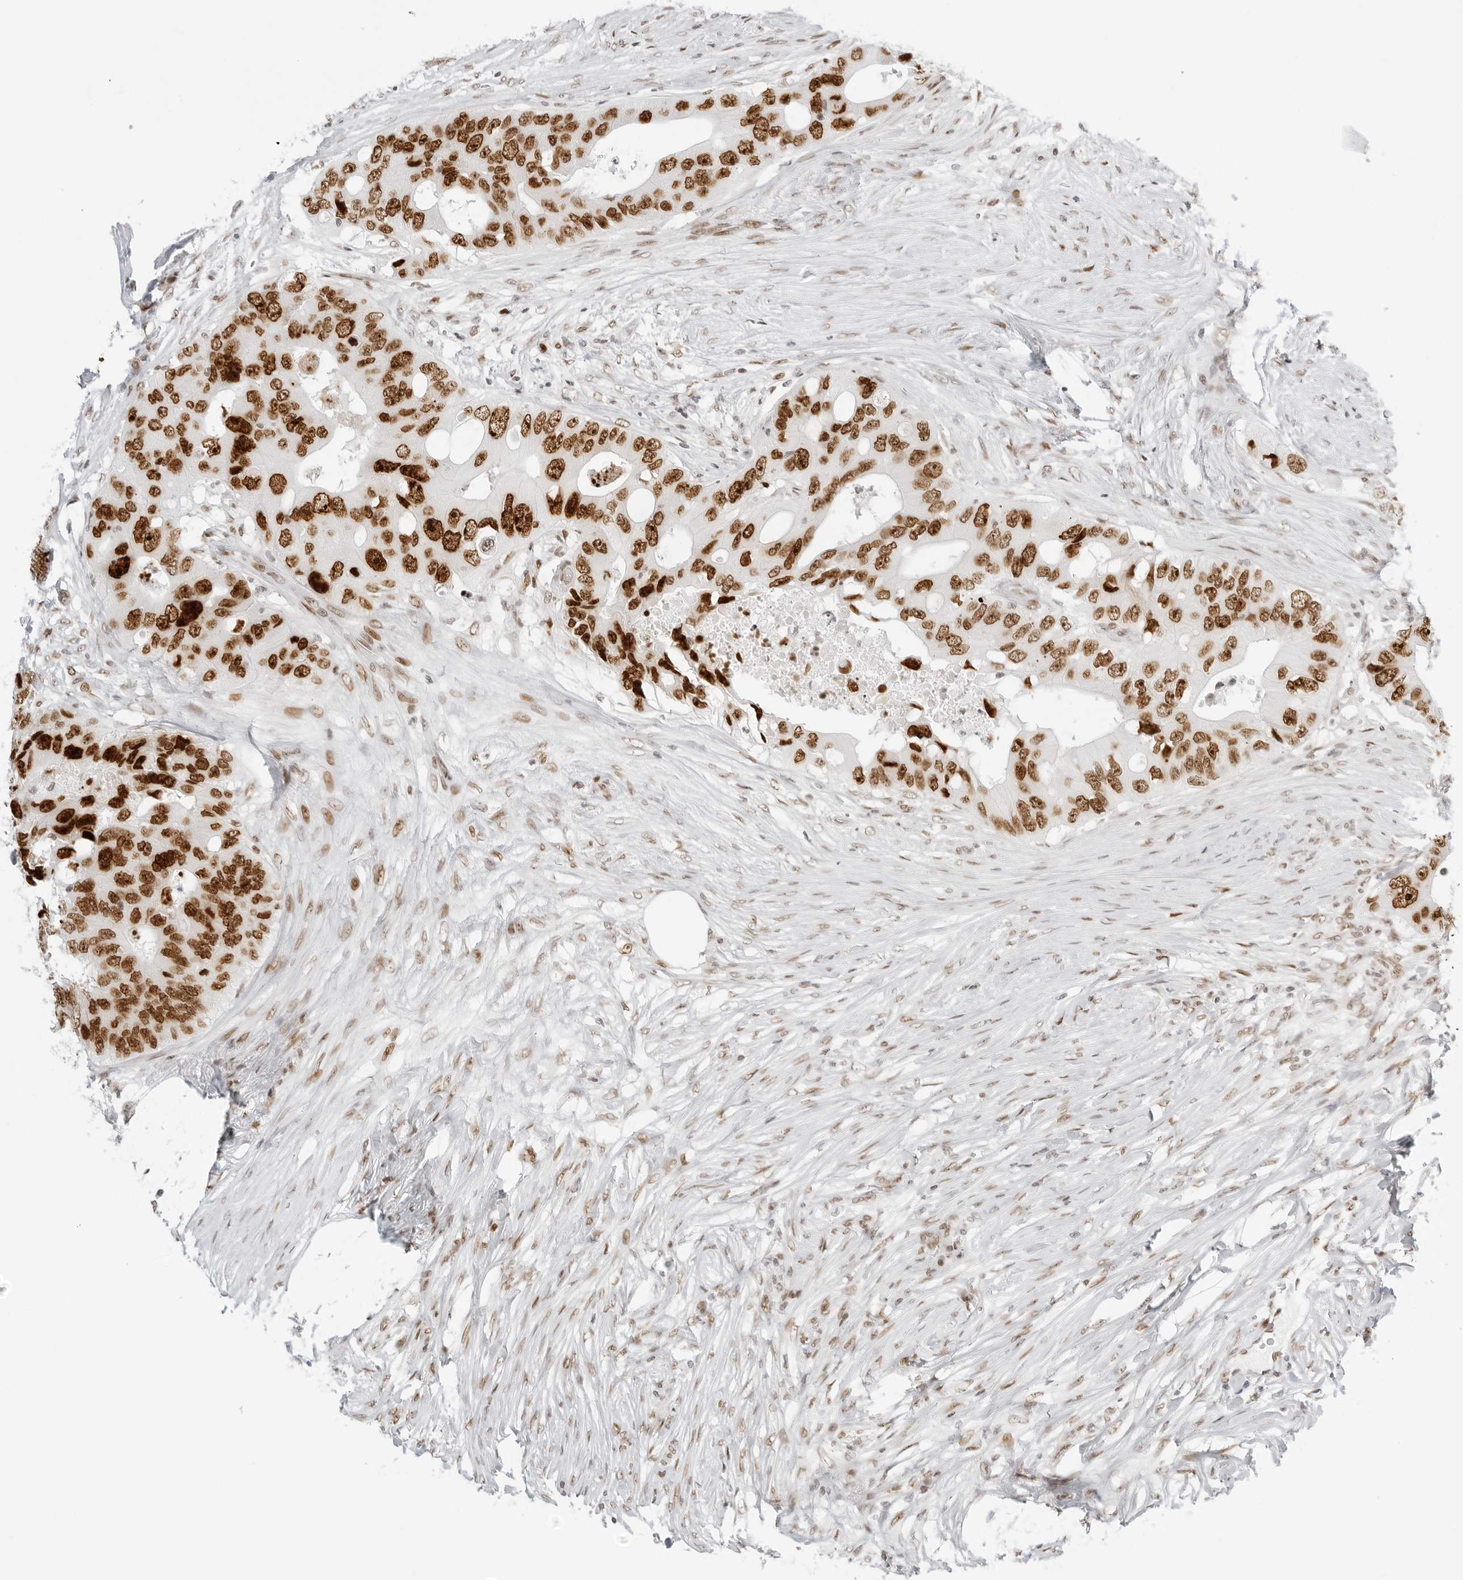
{"staining": {"intensity": "strong", "quantity": ">75%", "location": "nuclear"}, "tissue": "colorectal cancer", "cell_type": "Tumor cells", "image_type": "cancer", "snomed": [{"axis": "morphology", "description": "Adenocarcinoma, NOS"}, {"axis": "topography", "description": "Colon"}], "caption": "Tumor cells display strong nuclear positivity in about >75% of cells in colorectal adenocarcinoma.", "gene": "RCC1", "patient": {"sex": "male", "age": 71}}